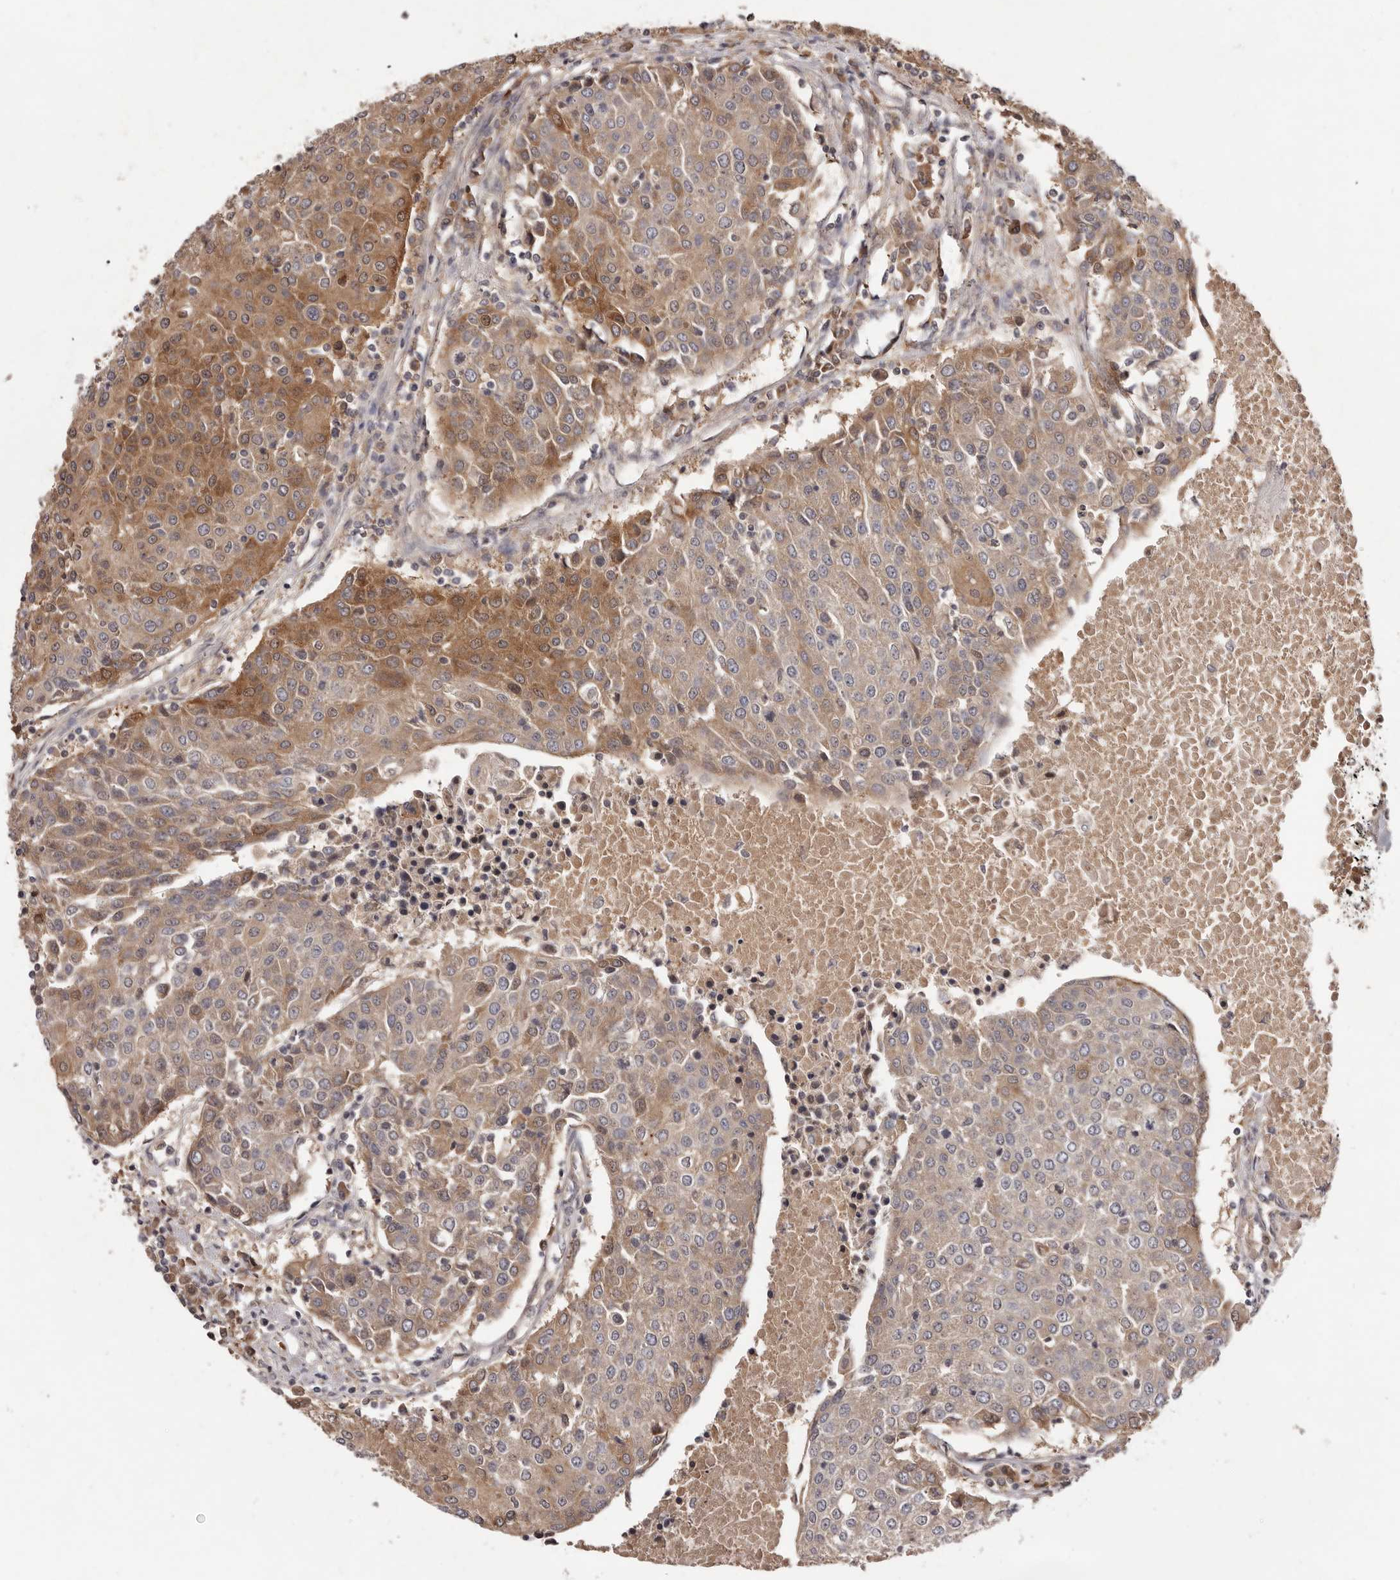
{"staining": {"intensity": "moderate", "quantity": ">75%", "location": "cytoplasmic/membranous"}, "tissue": "urothelial cancer", "cell_type": "Tumor cells", "image_type": "cancer", "snomed": [{"axis": "morphology", "description": "Urothelial carcinoma, High grade"}, {"axis": "topography", "description": "Urinary bladder"}], "caption": "DAB (3,3'-diaminobenzidine) immunohistochemical staining of urothelial cancer demonstrates moderate cytoplasmic/membranous protein expression in about >75% of tumor cells.", "gene": "INAVA", "patient": {"sex": "female", "age": 85}}